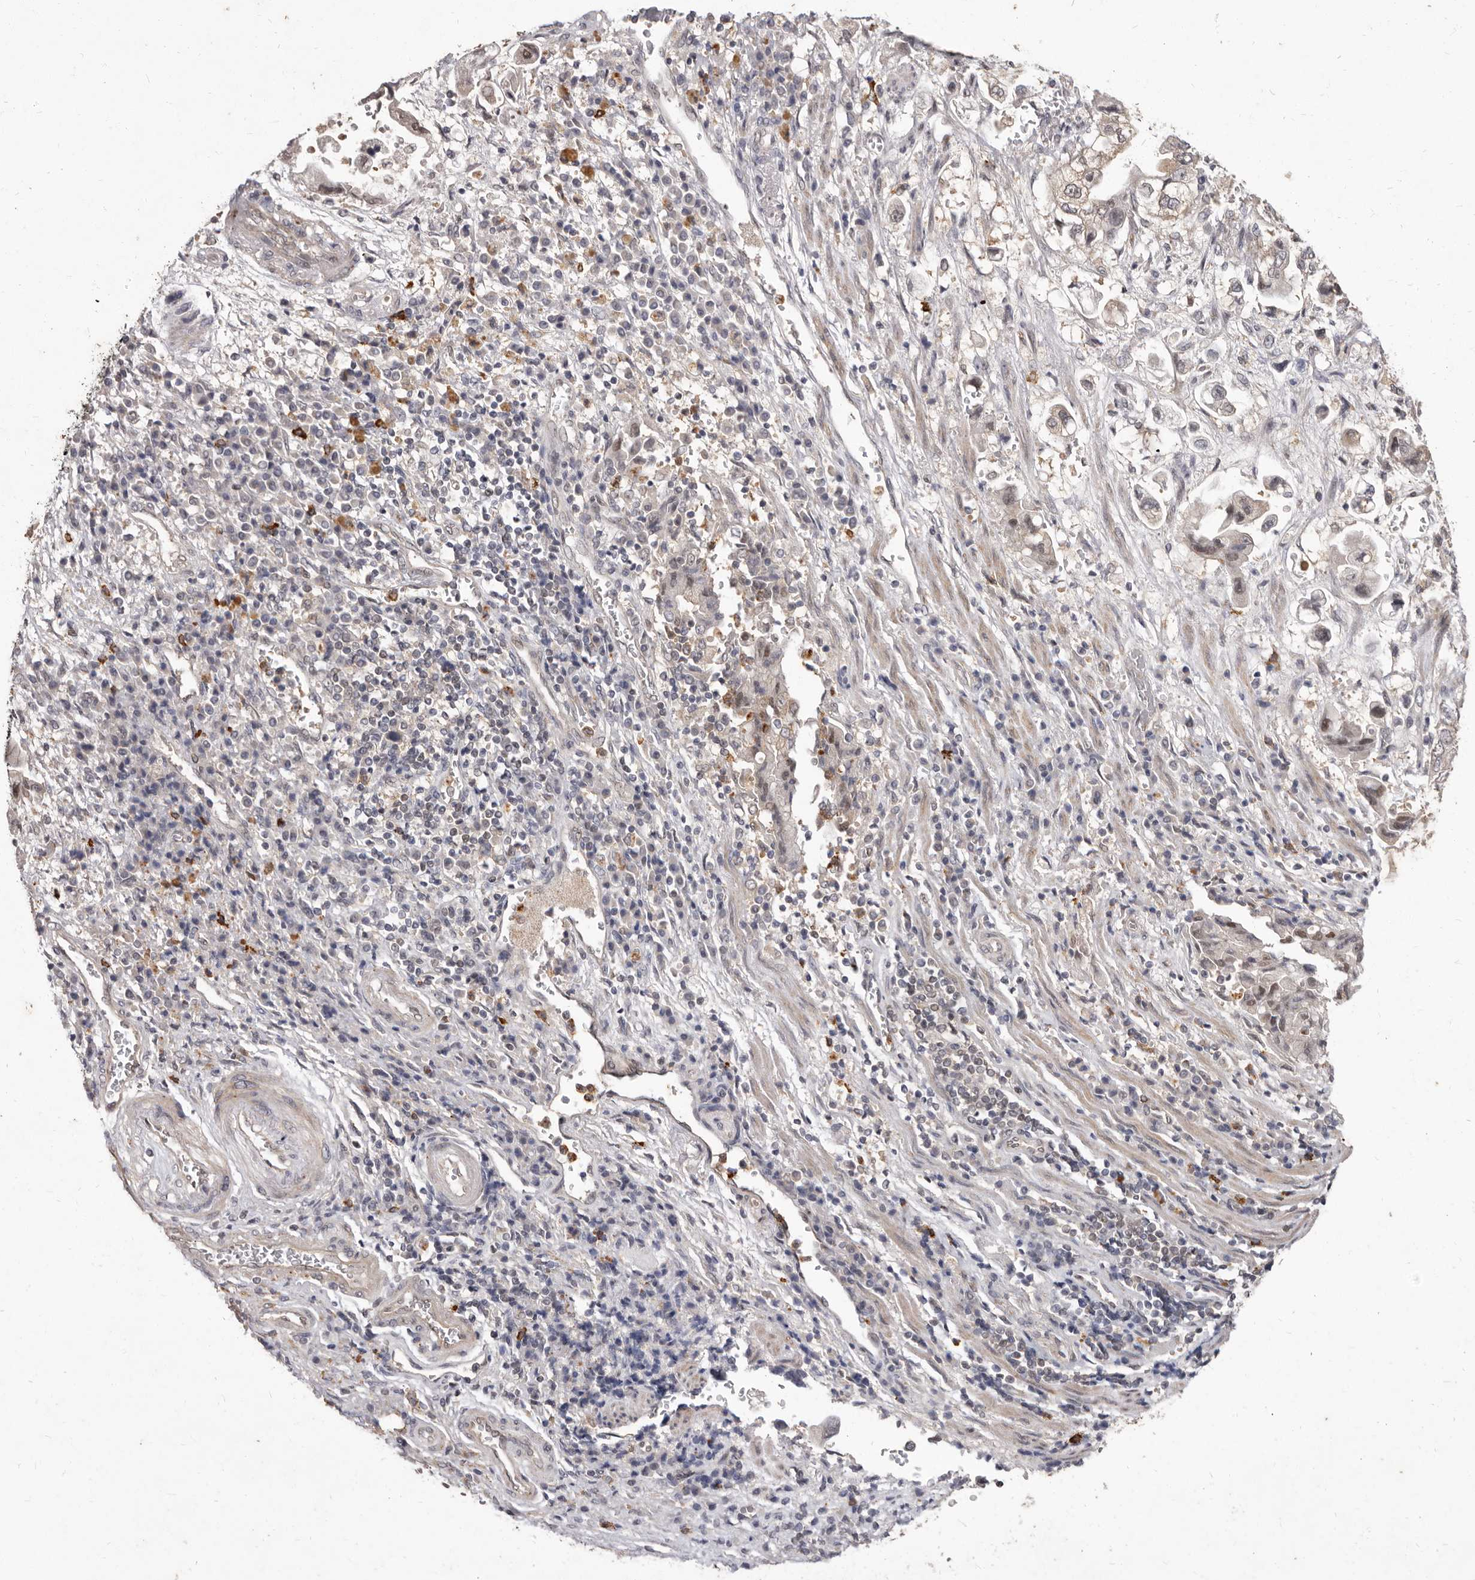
{"staining": {"intensity": "weak", "quantity": "<25%", "location": "cytoplasmic/membranous,nuclear"}, "tissue": "stomach cancer", "cell_type": "Tumor cells", "image_type": "cancer", "snomed": [{"axis": "morphology", "description": "Adenocarcinoma, NOS"}, {"axis": "topography", "description": "Stomach"}], "caption": "Tumor cells are negative for protein expression in human stomach cancer (adenocarcinoma). (Stains: DAB IHC with hematoxylin counter stain, Microscopy: brightfield microscopy at high magnification).", "gene": "ACLY", "patient": {"sex": "male", "age": 62}}